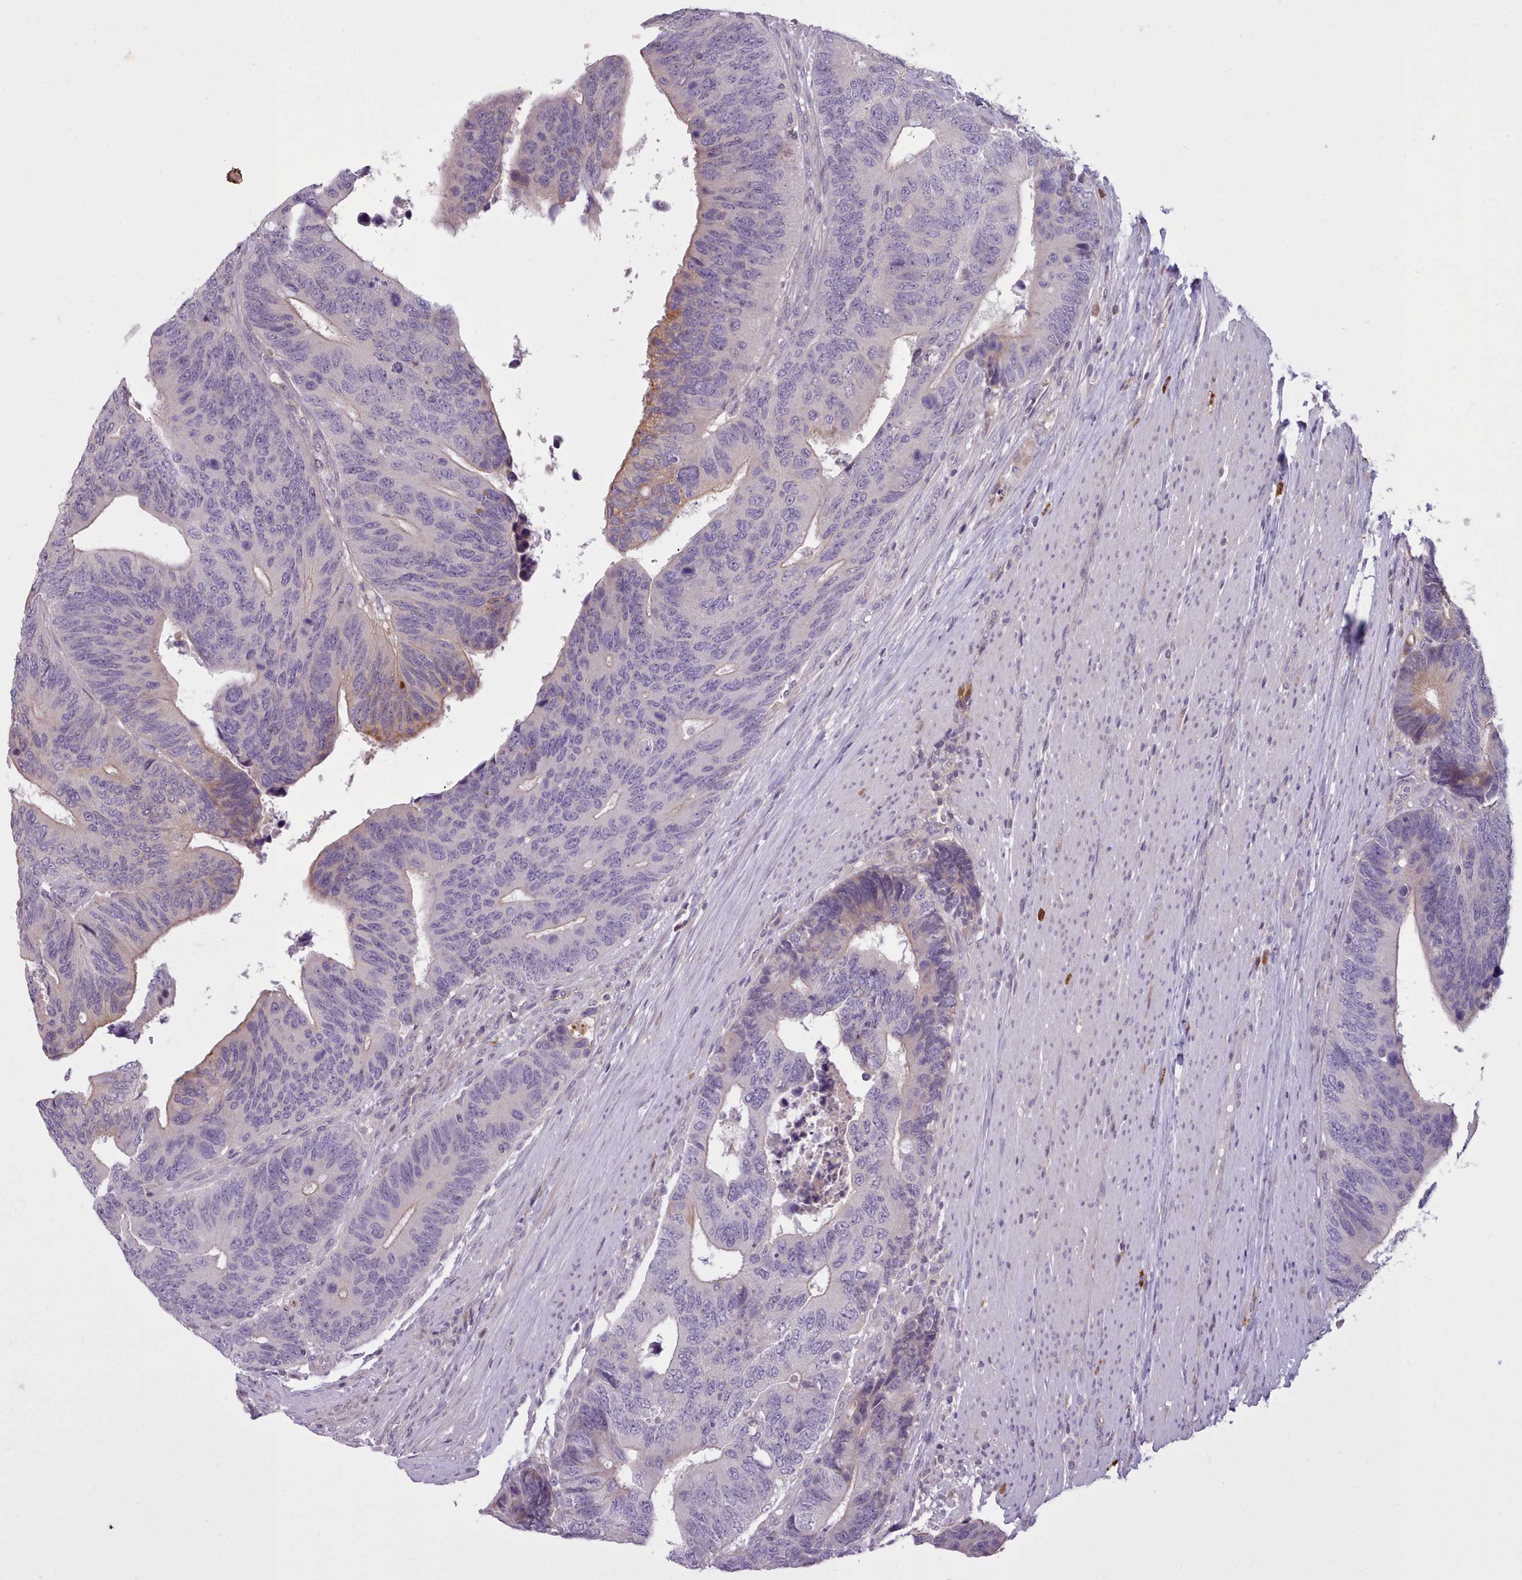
{"staining": {"intensity": "weak", "quantity": "<25%", "location": "cytoplasmic/membranous"}, "tissue": "colorectal cancer", "cell_type": "Tumor cells", "image_type": "cancer", "snomed": [{"axis": "morphology", "description": "Adenocarcinoma, NOS"}, {"axis": "topography", "description": "Colon"}], "caption": "Protein analysis of adenocarcinoma (colorectal) reveals no significant expression in tumor cells. (DAB IHC visualized using brightfield microscopy, high magnification).", "gene": "NMRK1", "patient": {"sex": "male", "age": 87}}